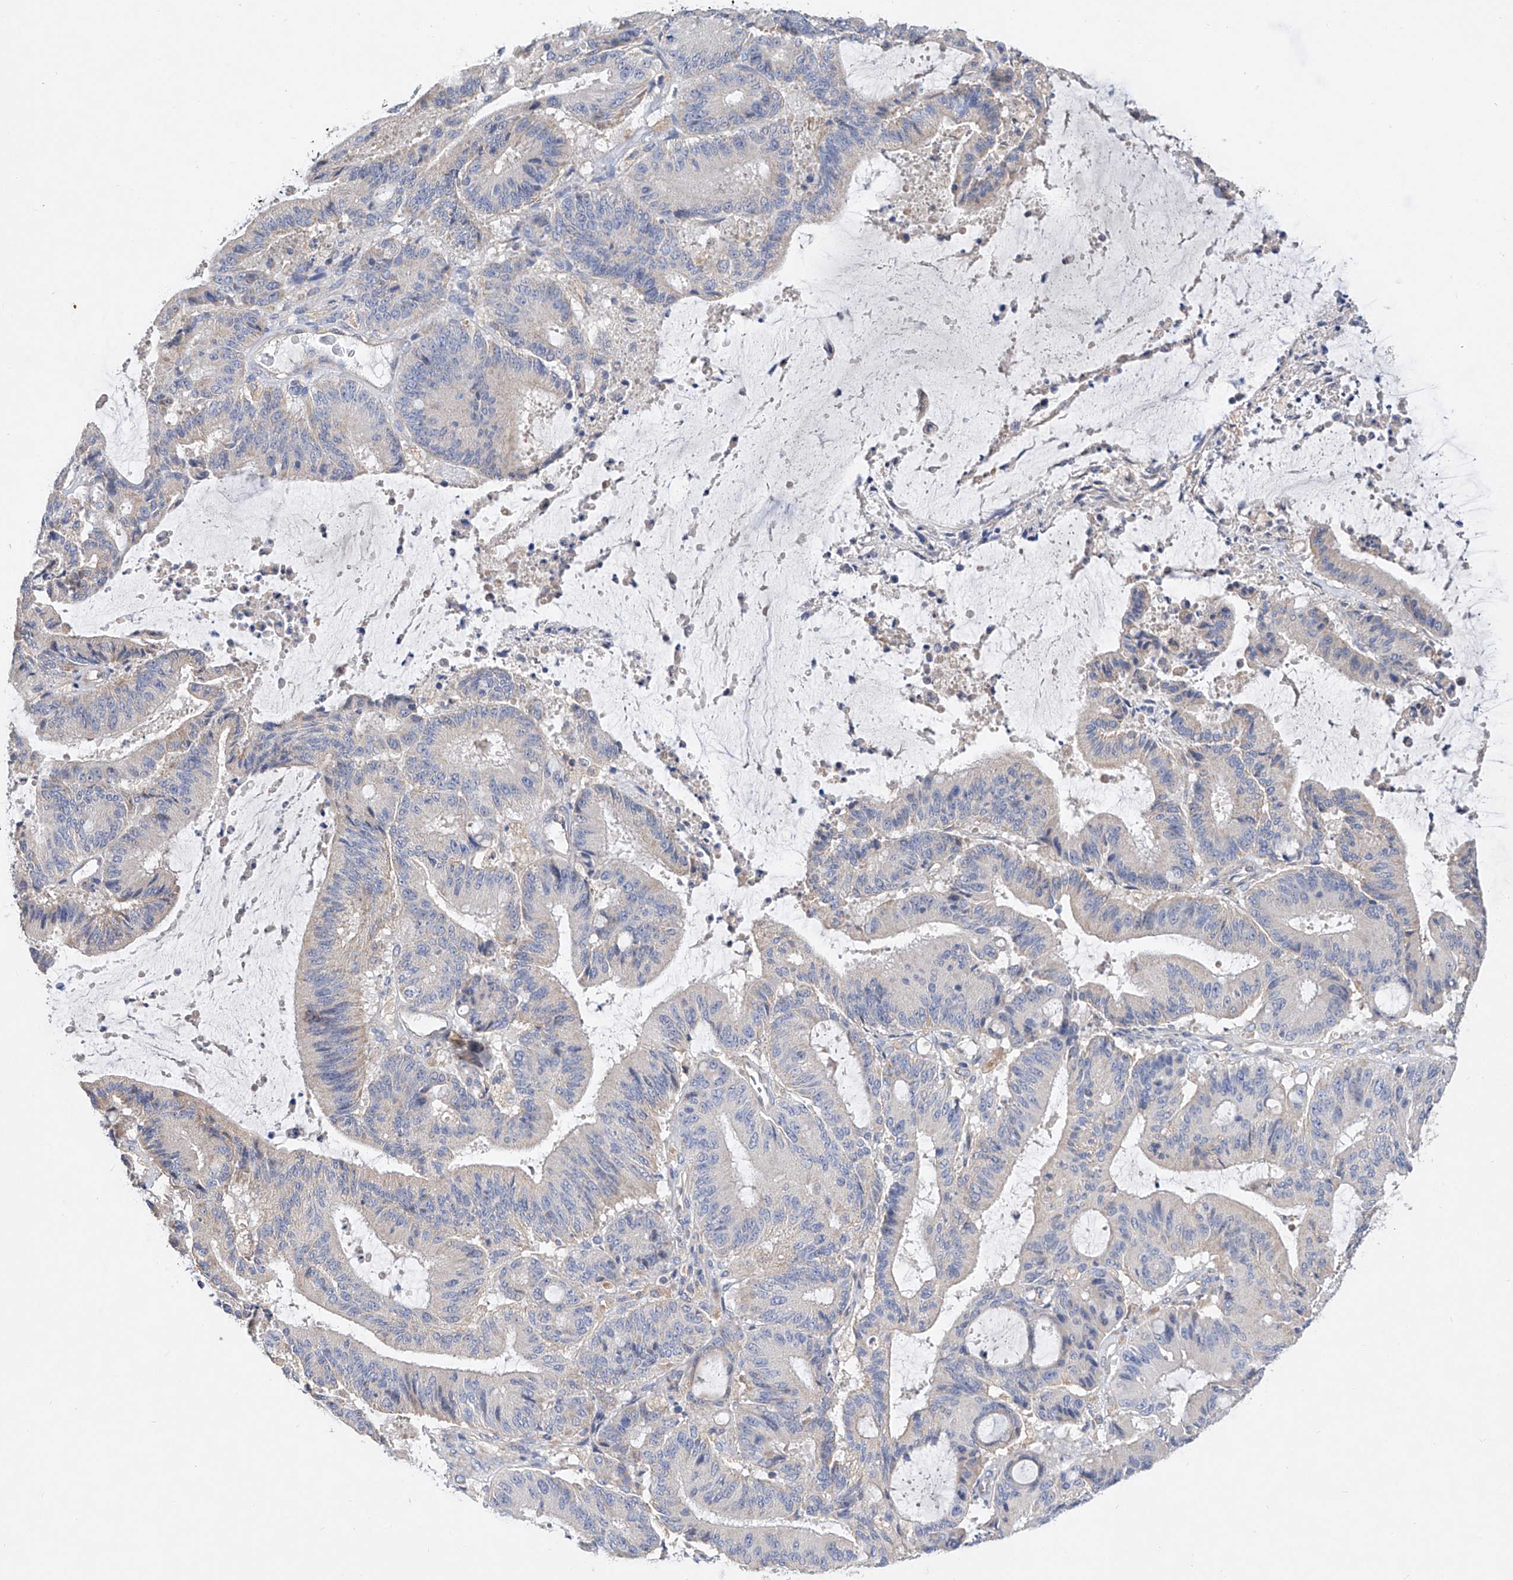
{"staining": {"intensity": "negative", "quantity": "none", "location": "none"}, "tissue": "liver cancer", "cell_type": "Tumor cells", "image_type": "cancer", "snomed": [{"axis": "morphology", "description": "Normal tissue, NOS"}, {"axis": "morphology", "description": "Cholangiocarcinoma"}, {"axis": "topography", "description": "Liver"}, {"axis": "topography", "description": "Peripheral nerve tissue"}], "caption": "IHC photomicrograph of liver cholangiocarcinoma stained for a protein (brown), which demonstrates no staining in tumor cells.", "gene": "AMD1", "patient": {"sex": "female", "age": 73}}